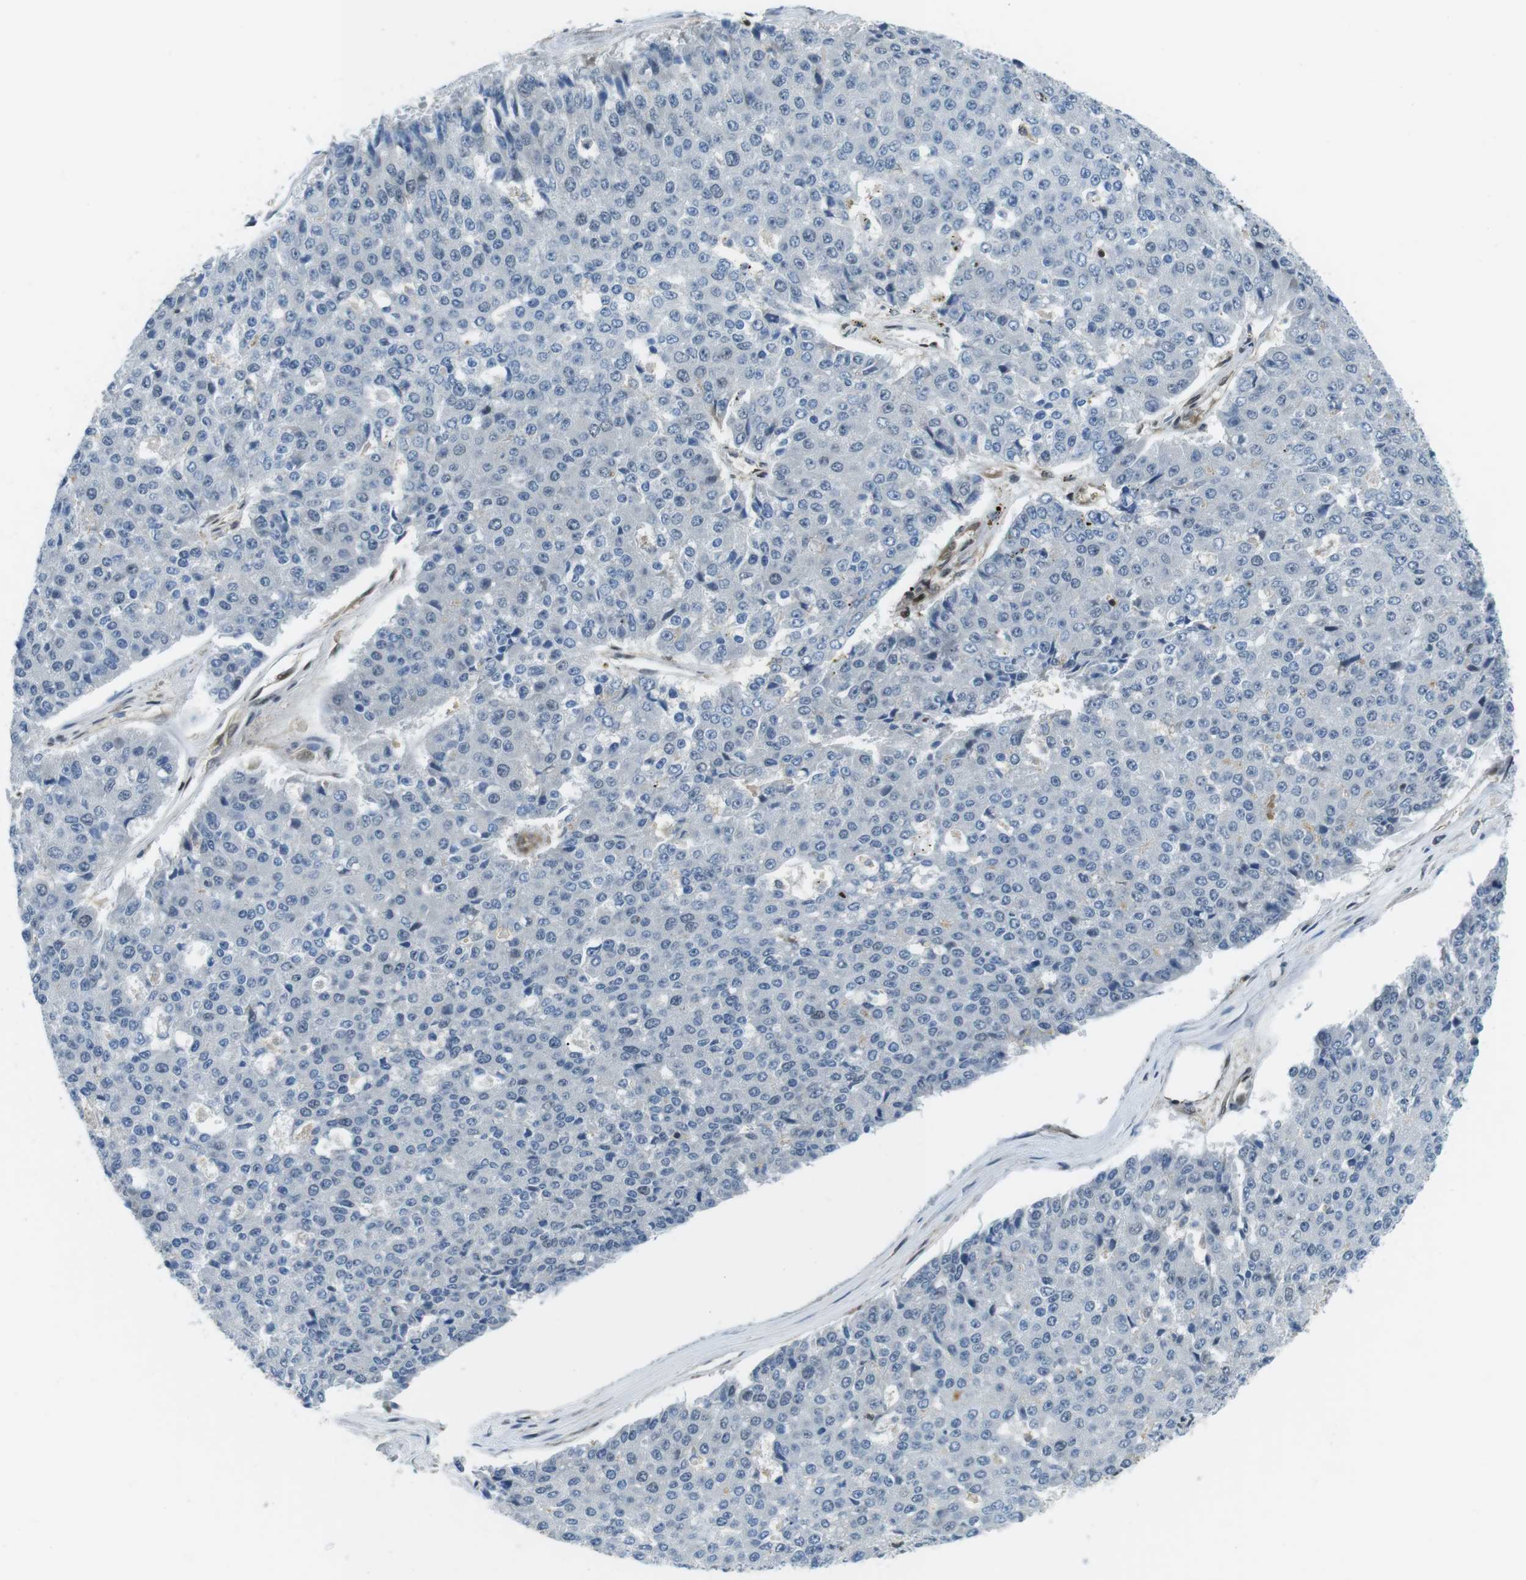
{"staining": {"intensity": "negative", "quantity": "none", "location": "none"}, "tissue": "pancreatic cancer", "cell_type": "Tumor cells", "image_type": "cancer", "snomed": [{"axis": "morphology", "description": "Adenocarcinoma, NOS"}, {"axis": "topography", "description": "Pancreas"}], "caption": "A histopathology image of adenocarcinoma (pancreatic) stained for a protein displays no brown staining in tumor cells.", "gene": "STK10", "patient": {"sex": "male", "age": 50}}